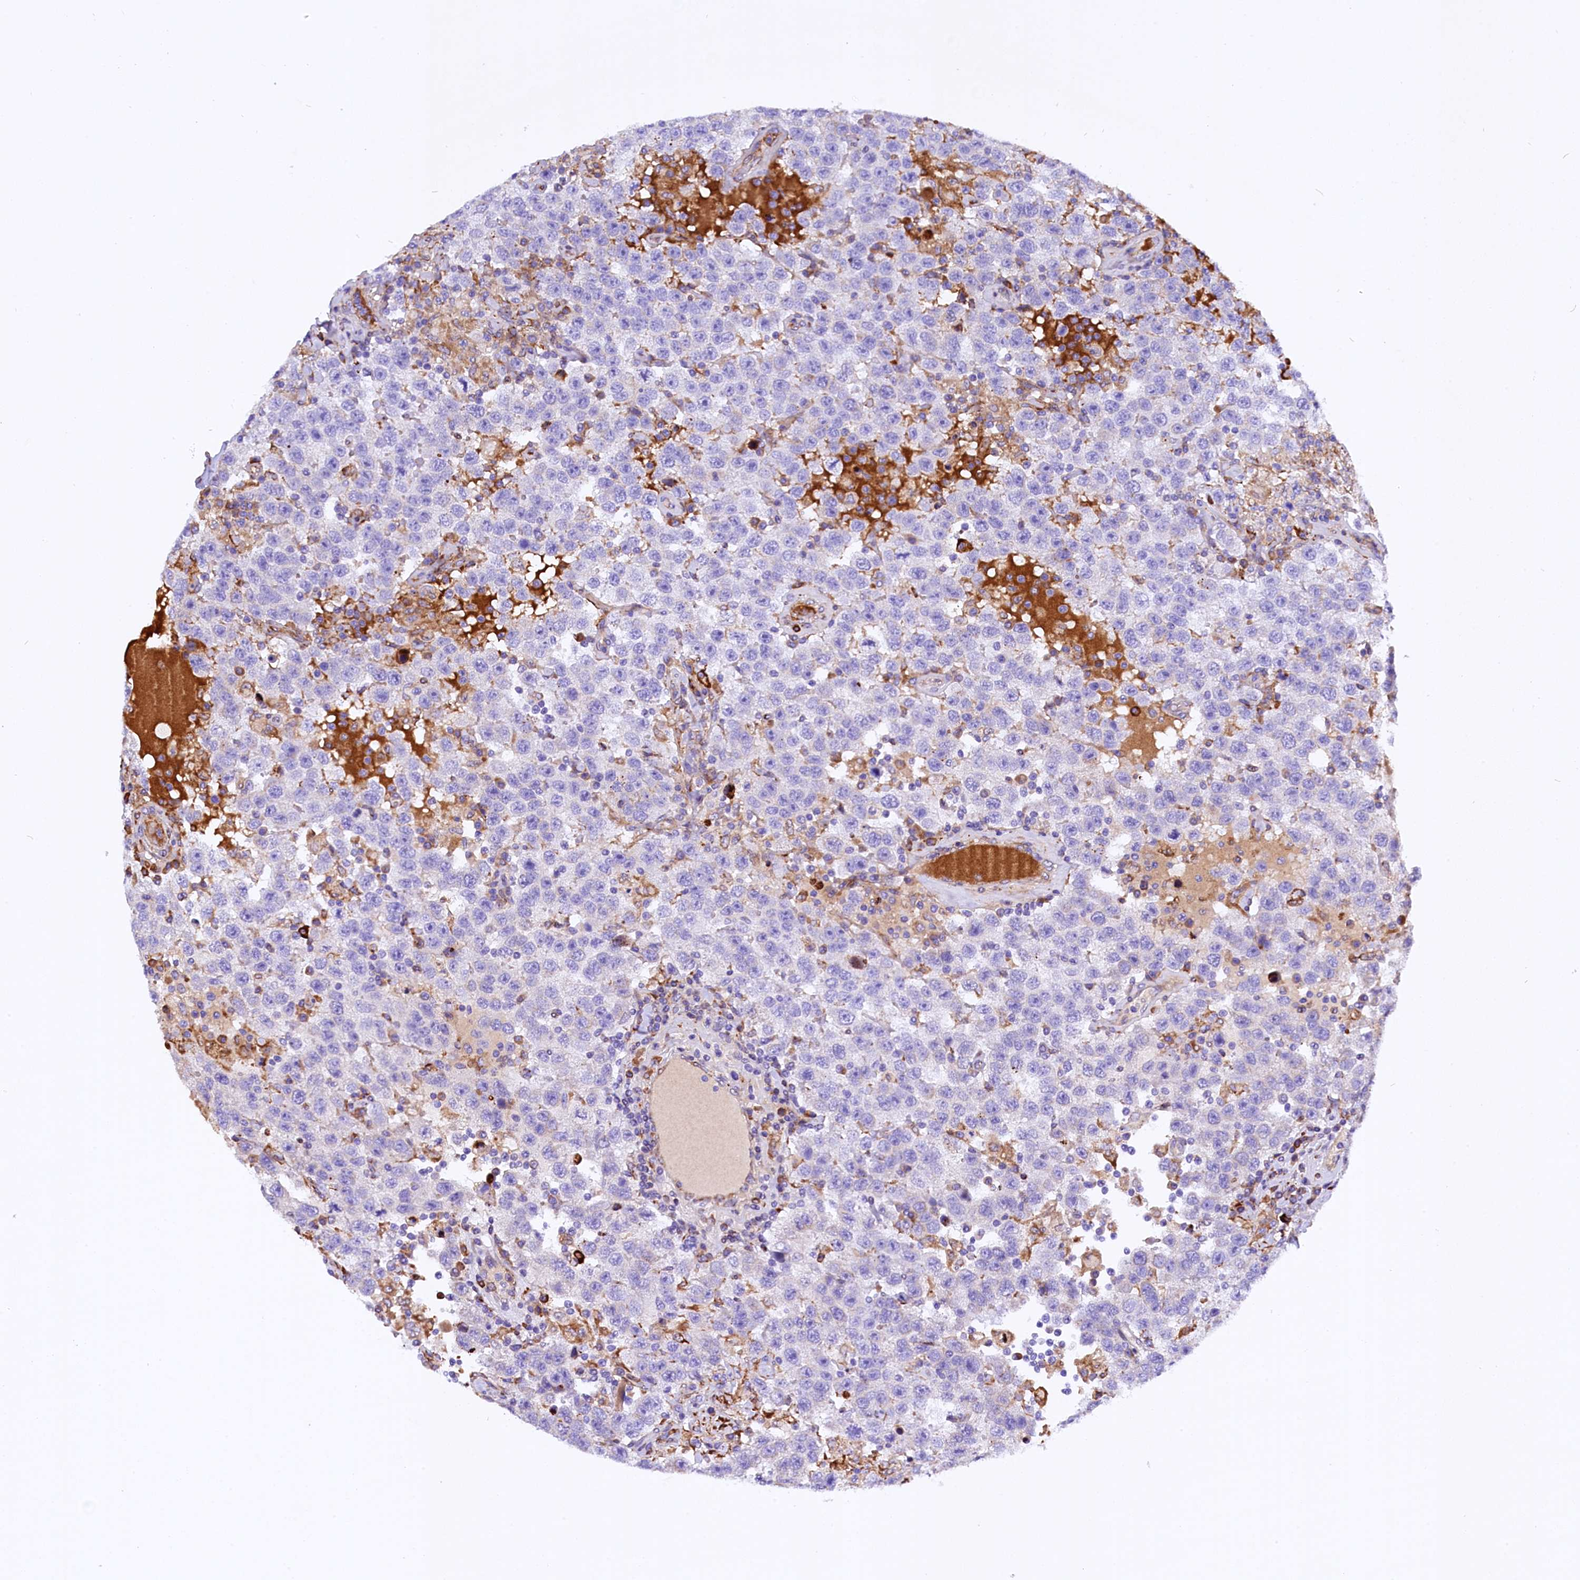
{"staining": {"intensity": "negative", "quantity": "none", "location": "none"}, "tissue": "testis cancer", "cell_type": "Tumor cells", "image_type": "cancer", "snomed": [{"axis": "morphology", "description": "Seminoma, NOS"}, {"axis": "topography", "description": "Testis"}], "caption": "A micrograph of human testis seminoma is negative for staining in tumor cells.", "gene": "CMTR2", "patient": {"sex": "male", "age": 41}}